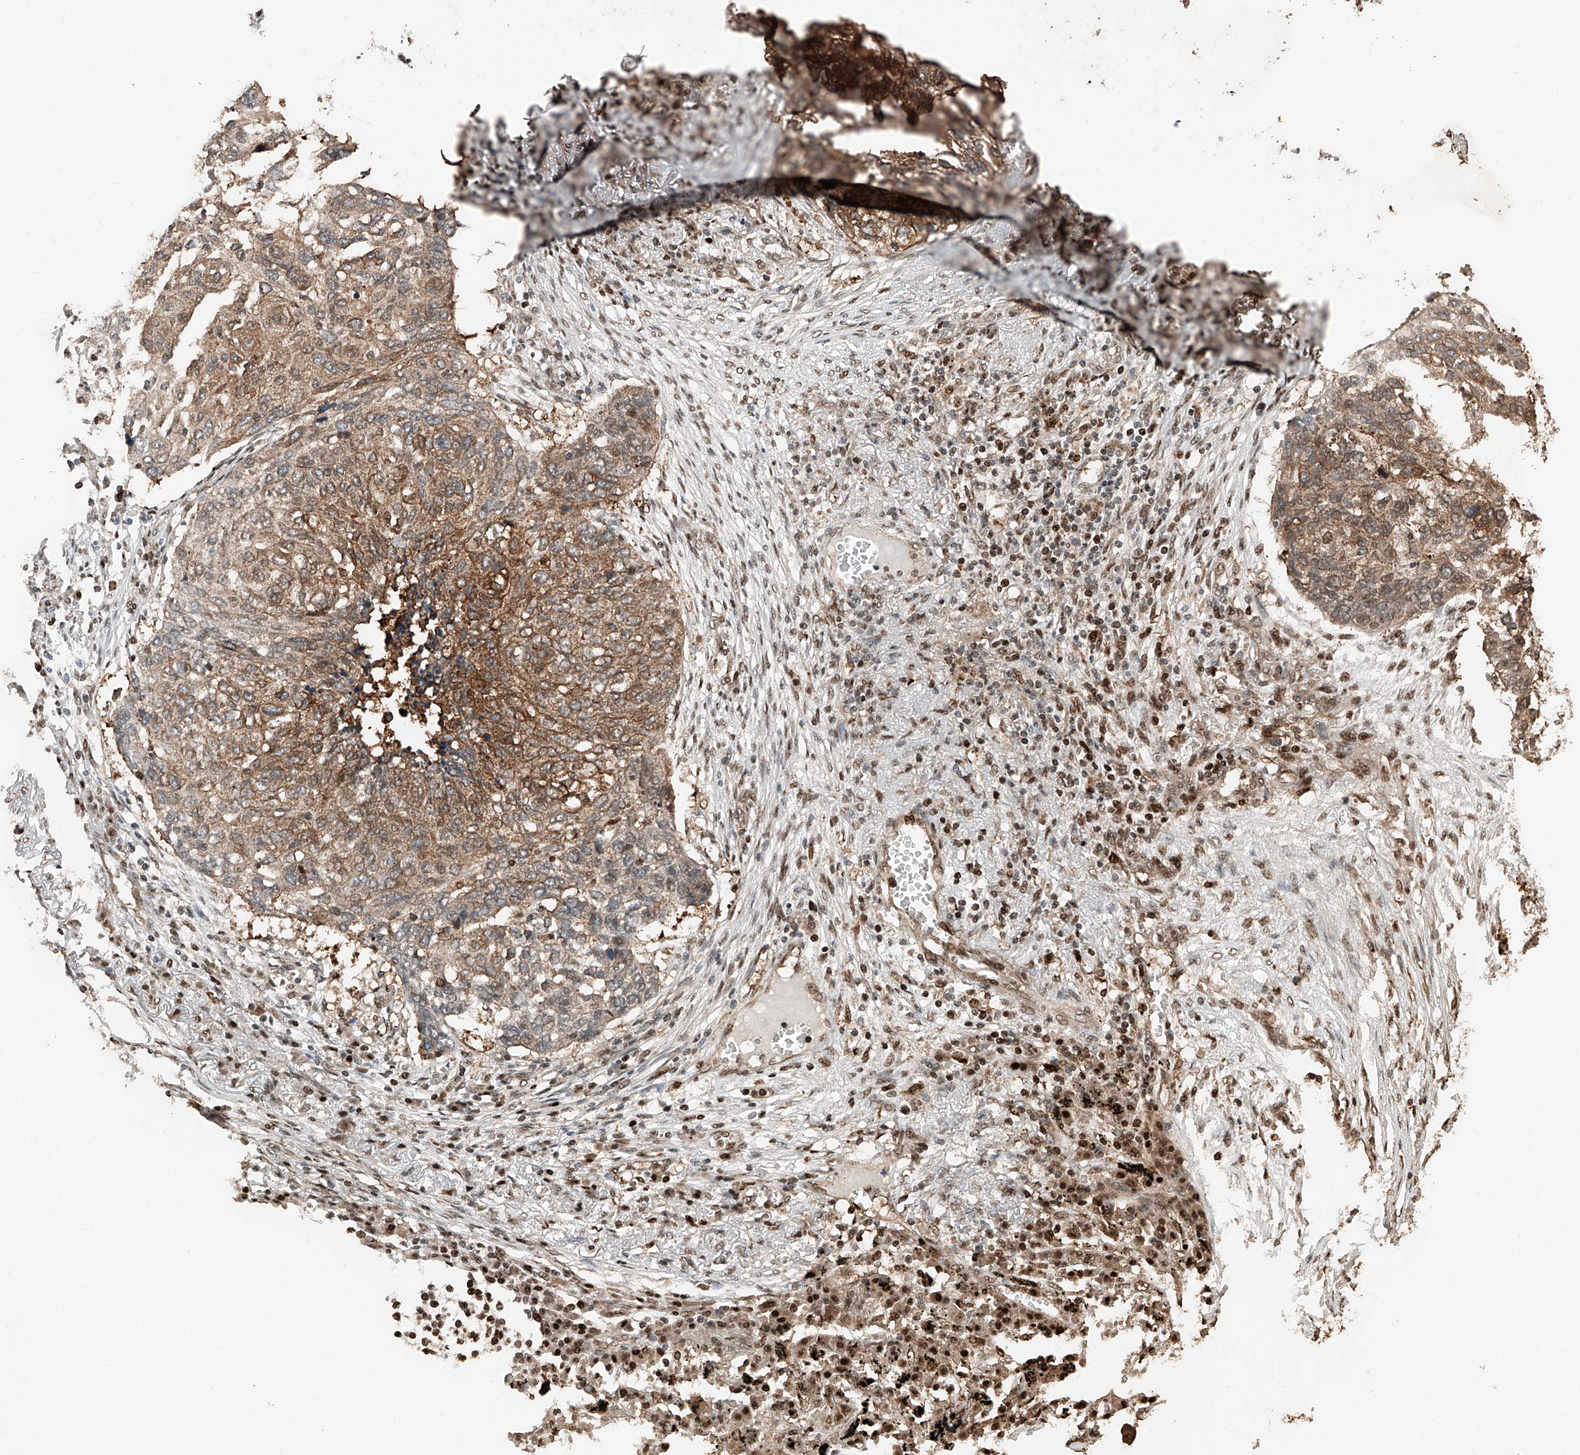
{"staining": {"intensity": "moderate", "quantity": ">75%", "location": "cytoplasmic/membranous"}, "tissue": "lung cancer", "cell_type": "Tumor cells", "image_type": "cancer", "snomed": [{"axis": "morphology", "description": "Squamous cell carcinoma, NOS"}, {"axis": "topography", "description": "Lung"}], "caption": "Human lung cancer stained with a brown dye demonstrates moderate cytoplasmic/membranous positive positivity in approximately >75% of tumor cells.", "gene": "RMND1", "patient": {"sex": "female", "age": 63}}